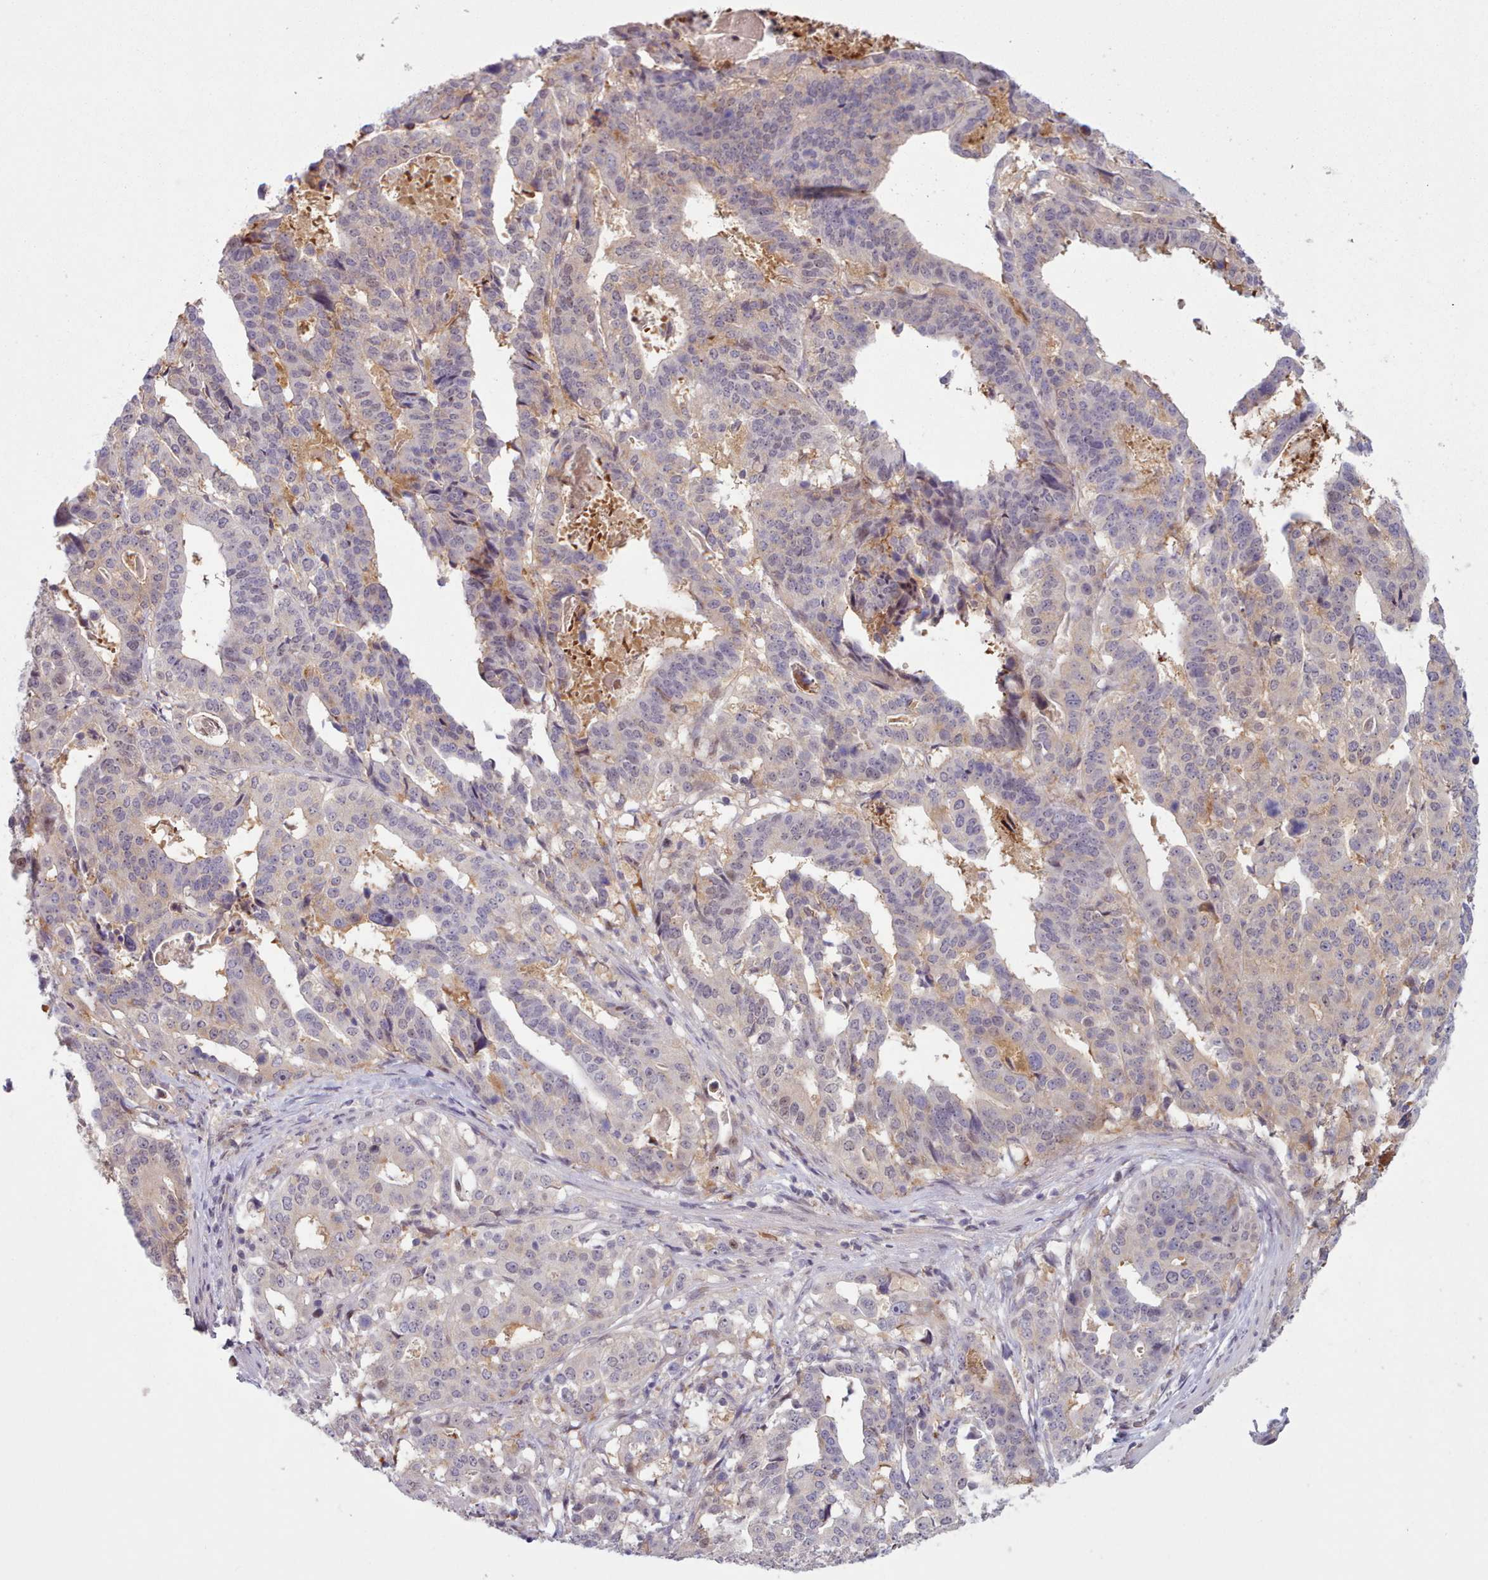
{"staining": {"intensity": "negative", "quantity": "none", "location": "none"}, "tissue": "stomach cancer", "cell_type": "Tumor cells", "image_type": "cancer", "snomed": [{"axis": "morphology", "description": "Adenocarcinoma, NOS"}, {"axis": "topography", "description": "Stomach"}], "caption": "Tumor cells are negative for protein expression in human stomach adenocarcinoma.", "gene": "KBTBD7", "patient": {"sex": "male", "age": 48}}